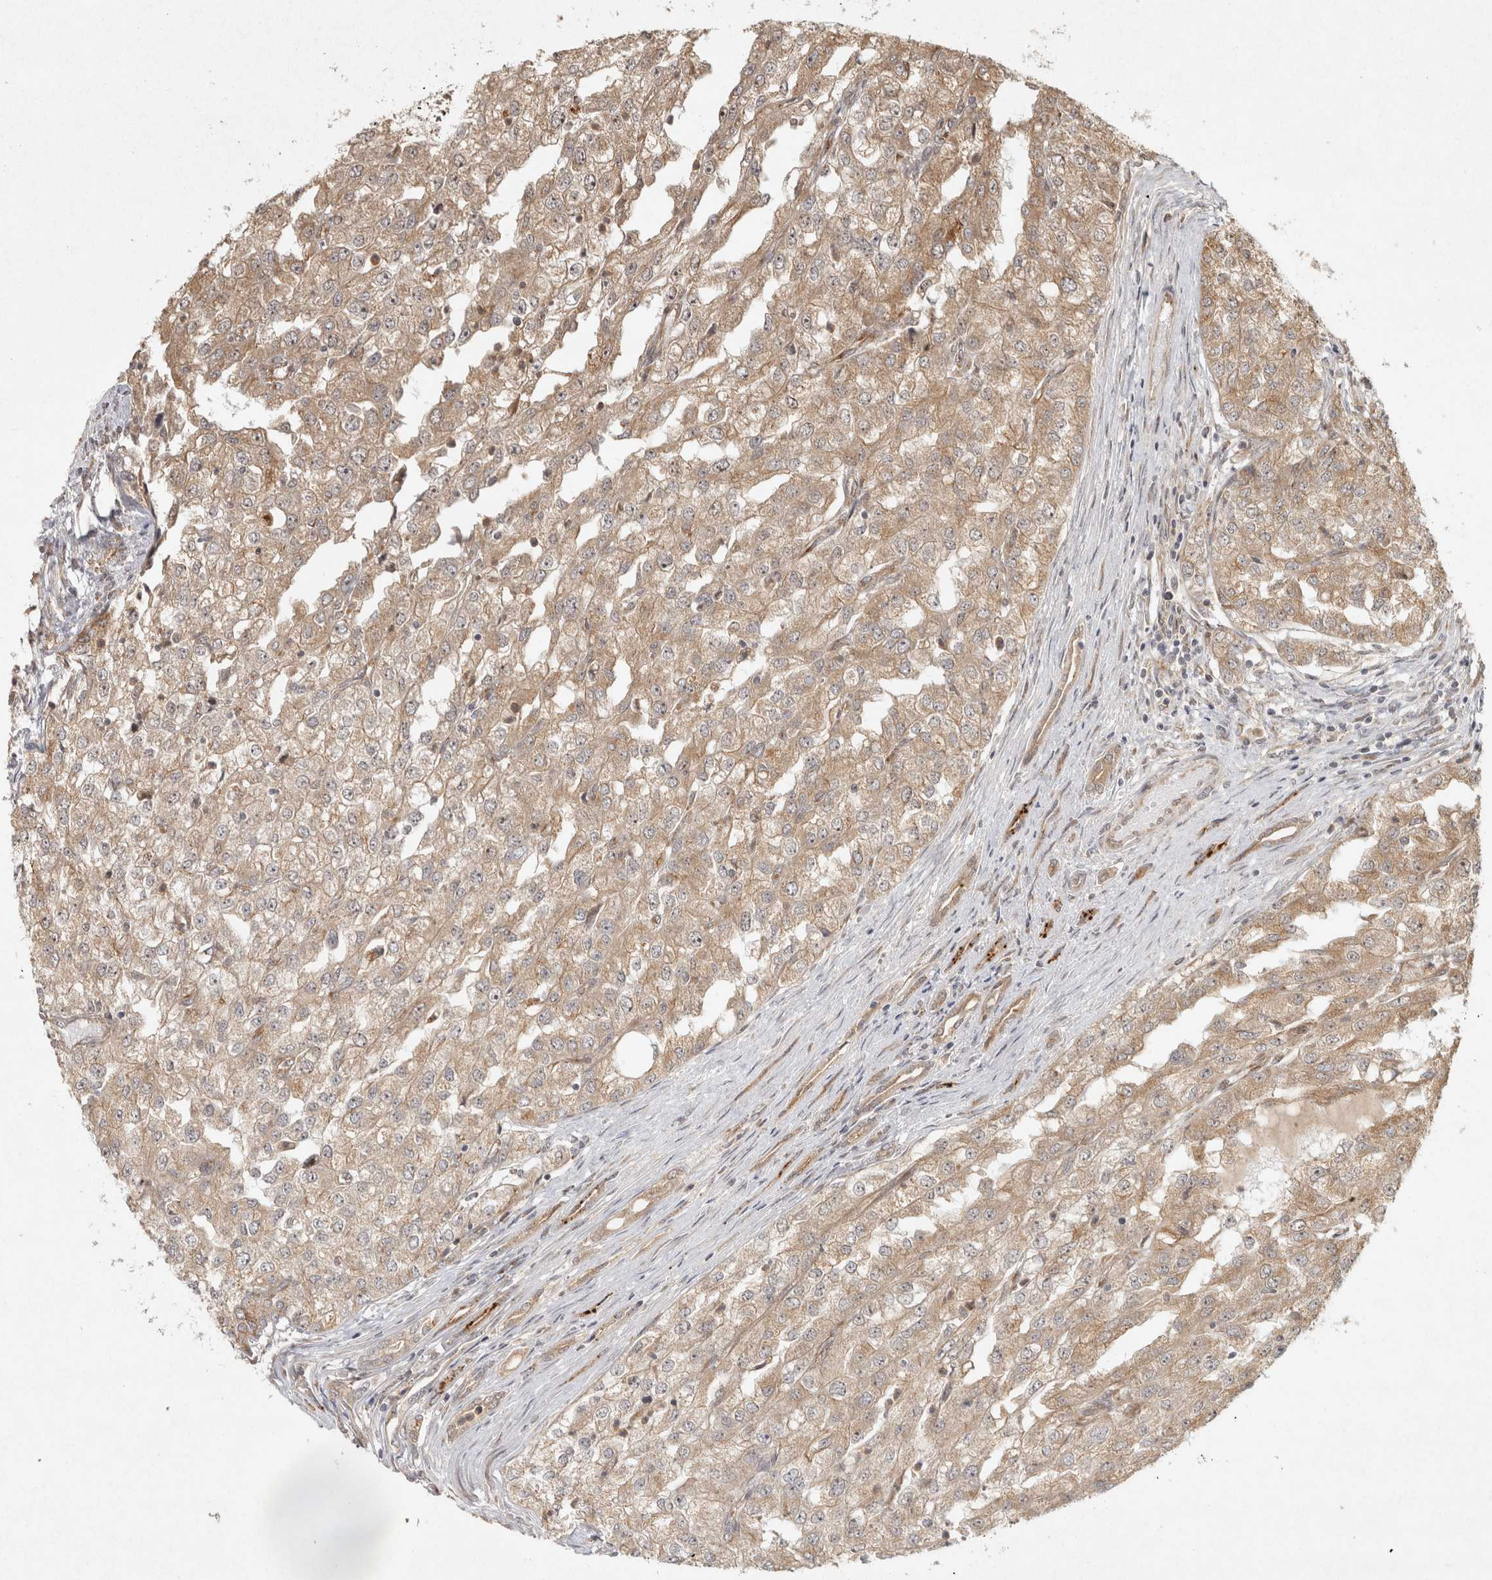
{"staining": {"intensity": "weak", "quantity": ">75%", "location": "cytoplasmic/membranous"}, "tissue": "renal cancer", "cell_type": "Tumor cells", "image_type": "cancer", "snomed": [{"axis": "morphology", "description": "Adenocarcinoma, NOS"}, {"axis": "topography", "description": "Kidney"}], "caption": "An image of human renal cancer stained for a protein reveals weak cytoplasmic/membranous brown staining in tumor cells. The protein is stained brown, and the nuclei are stained in blue (DAB IHC with brightfield microscopy, high magnification).", "gene": "CAMSAP2", "patient": {"sex": "female", "age": 54}}